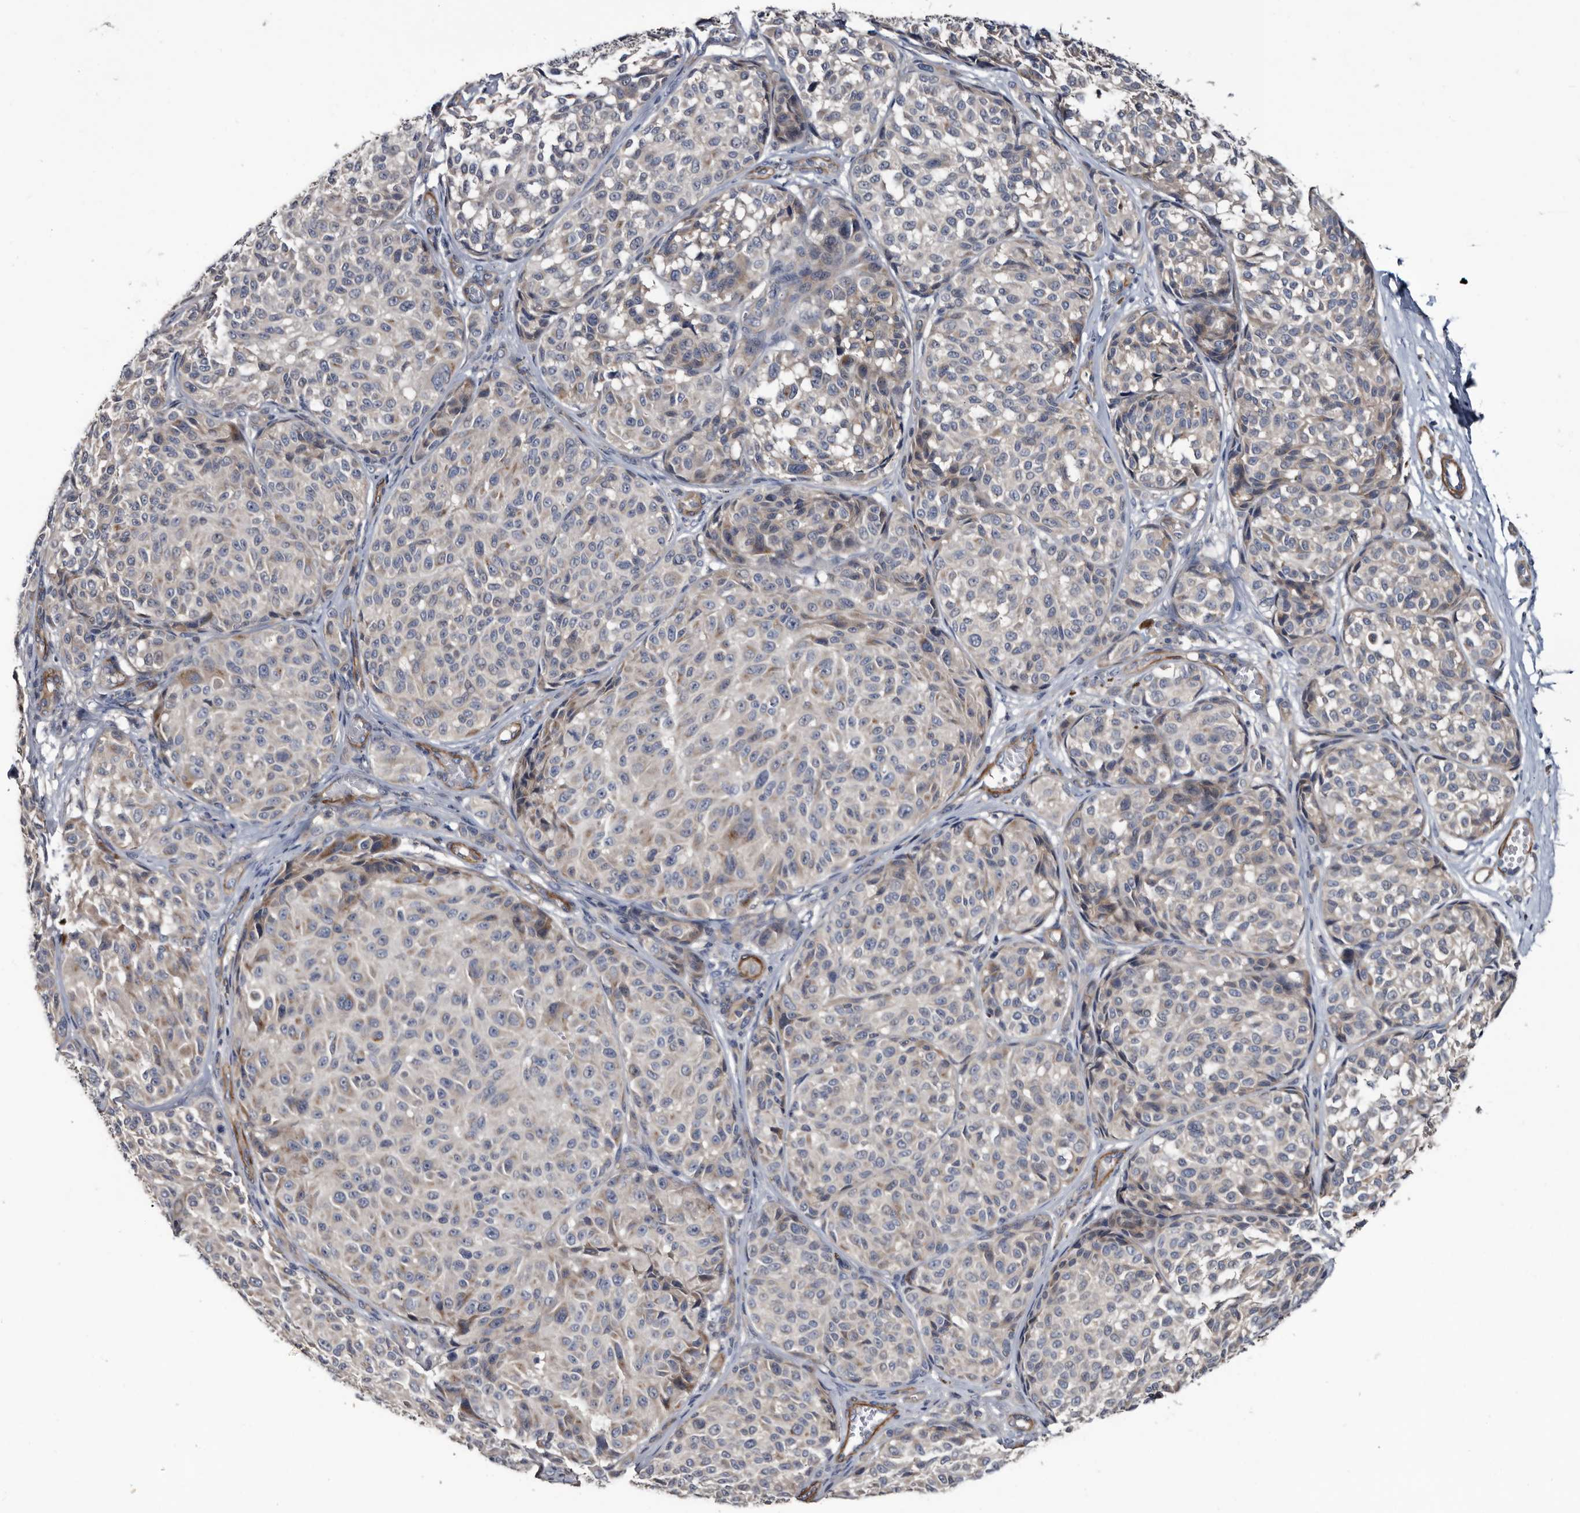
{"staining": {"intensity": "weak", "quantity": "<25%", "location": "cytoplasmic/membranous"}, "tissue": "melanoma", "cell_type": "Tumor cells", "image_type": "cancer", "snomed": [{"axis": "morphology", "description": "Malignant melanoma, NOS"}, {"axis": "topography", "description": "Skin"}], "caption": "Immunohistochemical staining of malignant melanoma reveals no significant positivity in tumor cells. (DAB (3,3'-diaminobenzidine) immunohistochemistry with hematoxylin counter stain).", "gene": "IARS1", "patient": {"sex": "male", "age": 83}}